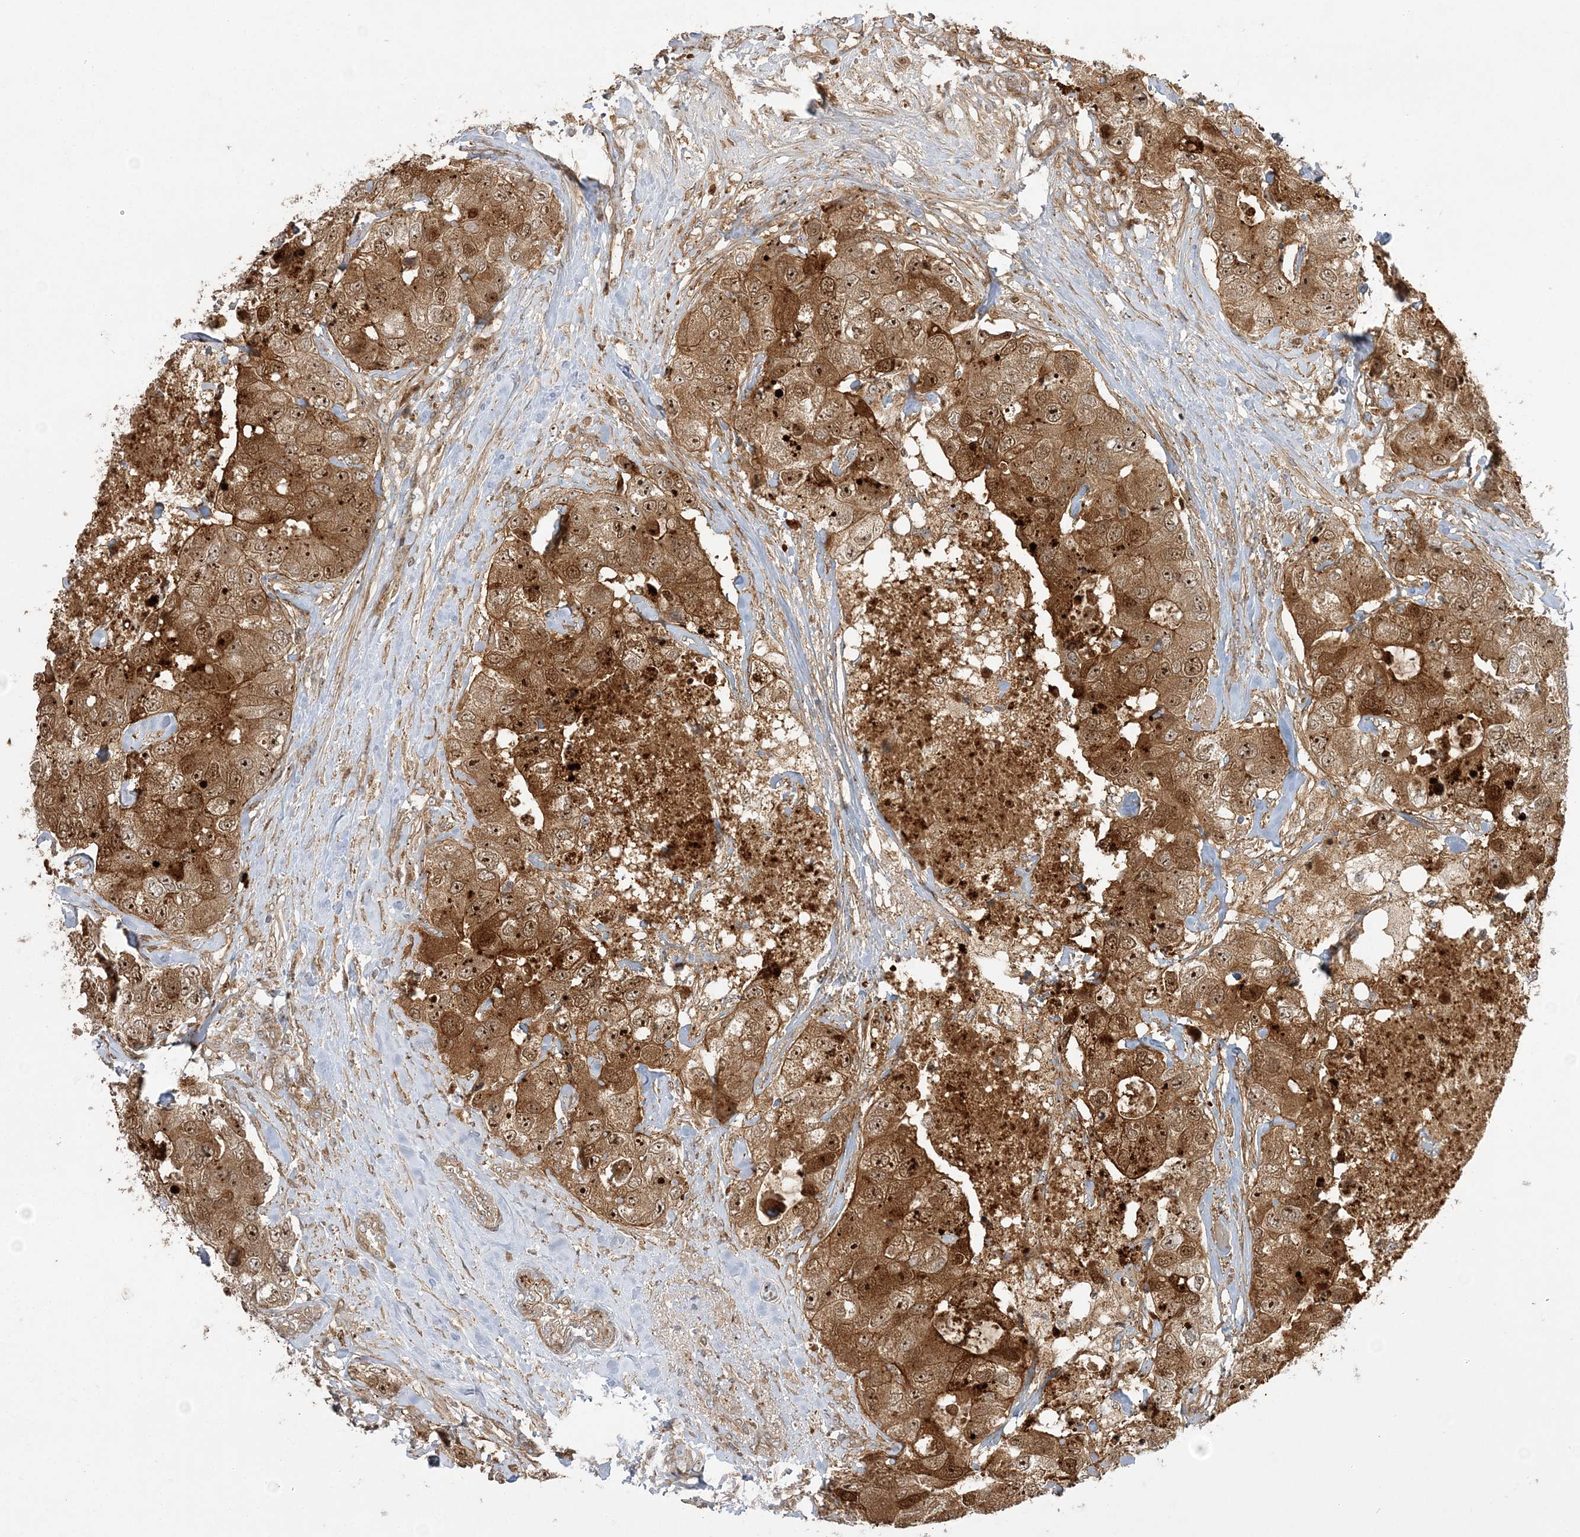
{"staining": {"intensity": "strong", "quantity": ">75%", "location": "cytoplasmic/membranous,nuclear"}, "tissue": "breast cancer", "cell_type": "Tumor cells", "image_type": "cancer", "snomed": [{"axis": "morphology", "description": "Duct carcinoma"}, {"axis": "topography", "description": "Breast"}], "caption": "A micrograph showing strong cytoplasmic/membranous and nuclear expression in about >75% of tumor cells in breast cancer, as visualized by brown immunohistochemical staining.", "gene": "NPM3", "patient": {"sex": "female", "age": 62}}